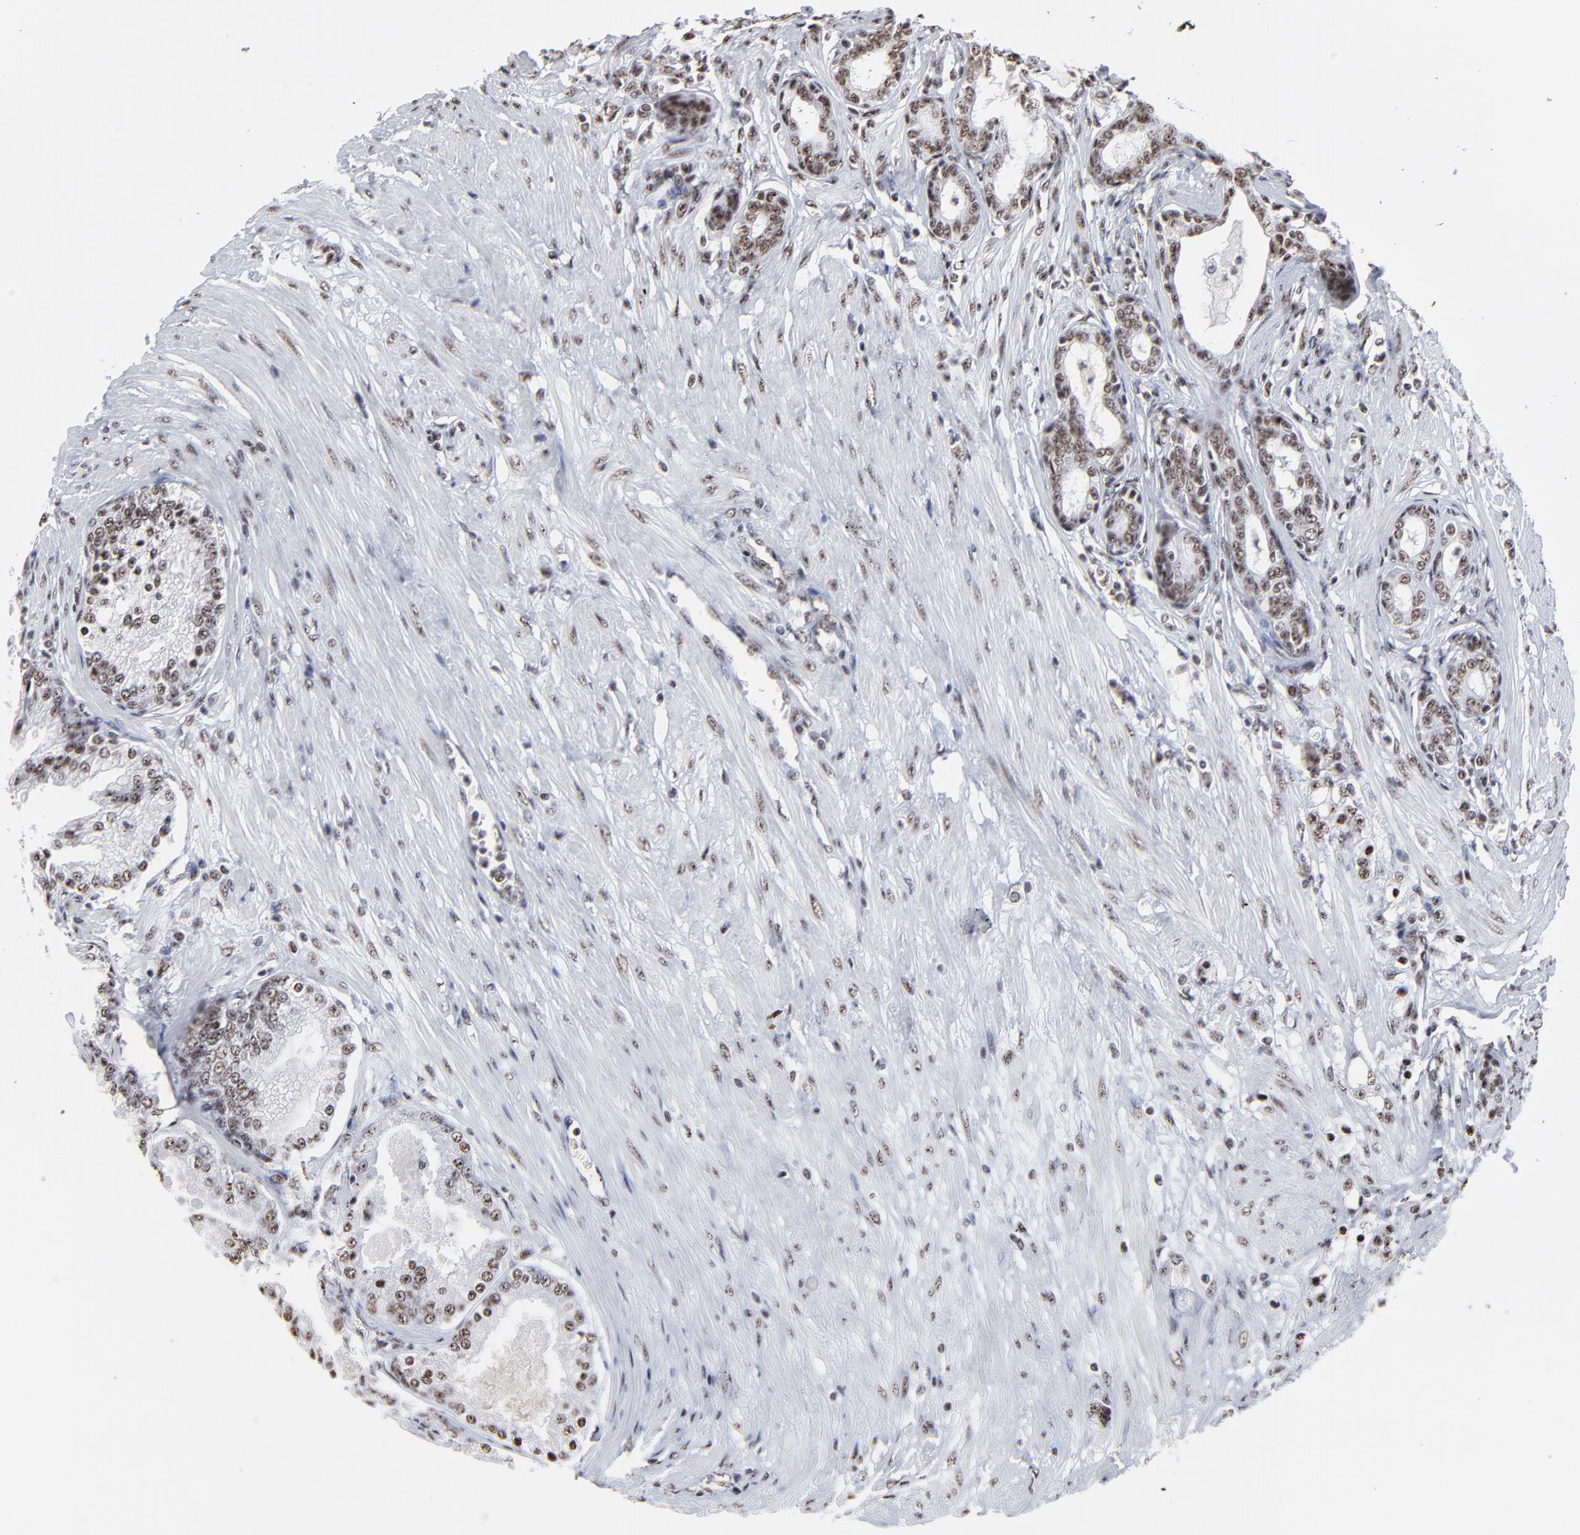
{"staining": {"intensity": "weak", "quantity": ">75%", "location": "nuclear"}, "tissue": "prostate cancer", "cell_type": "Tumor cells", "image_type": "cancer", "snomed": [{"axis": "morphology", "description": "Adenocarcinoma, Medium grade"}, {"axis": "topography", "description": "Prostate"}], "caption": "Immunohistochemistry (IHC) image of neoplastic tissue: human prostate cancer stained using immunohistochemistry (IHC) shows low levels of weak protein expression localized specifically in the nuclear of tumor cells, appearing as a nuclear brown color.", "gene": "MBD4", "patient": {"sex": "male", "age": 72}}